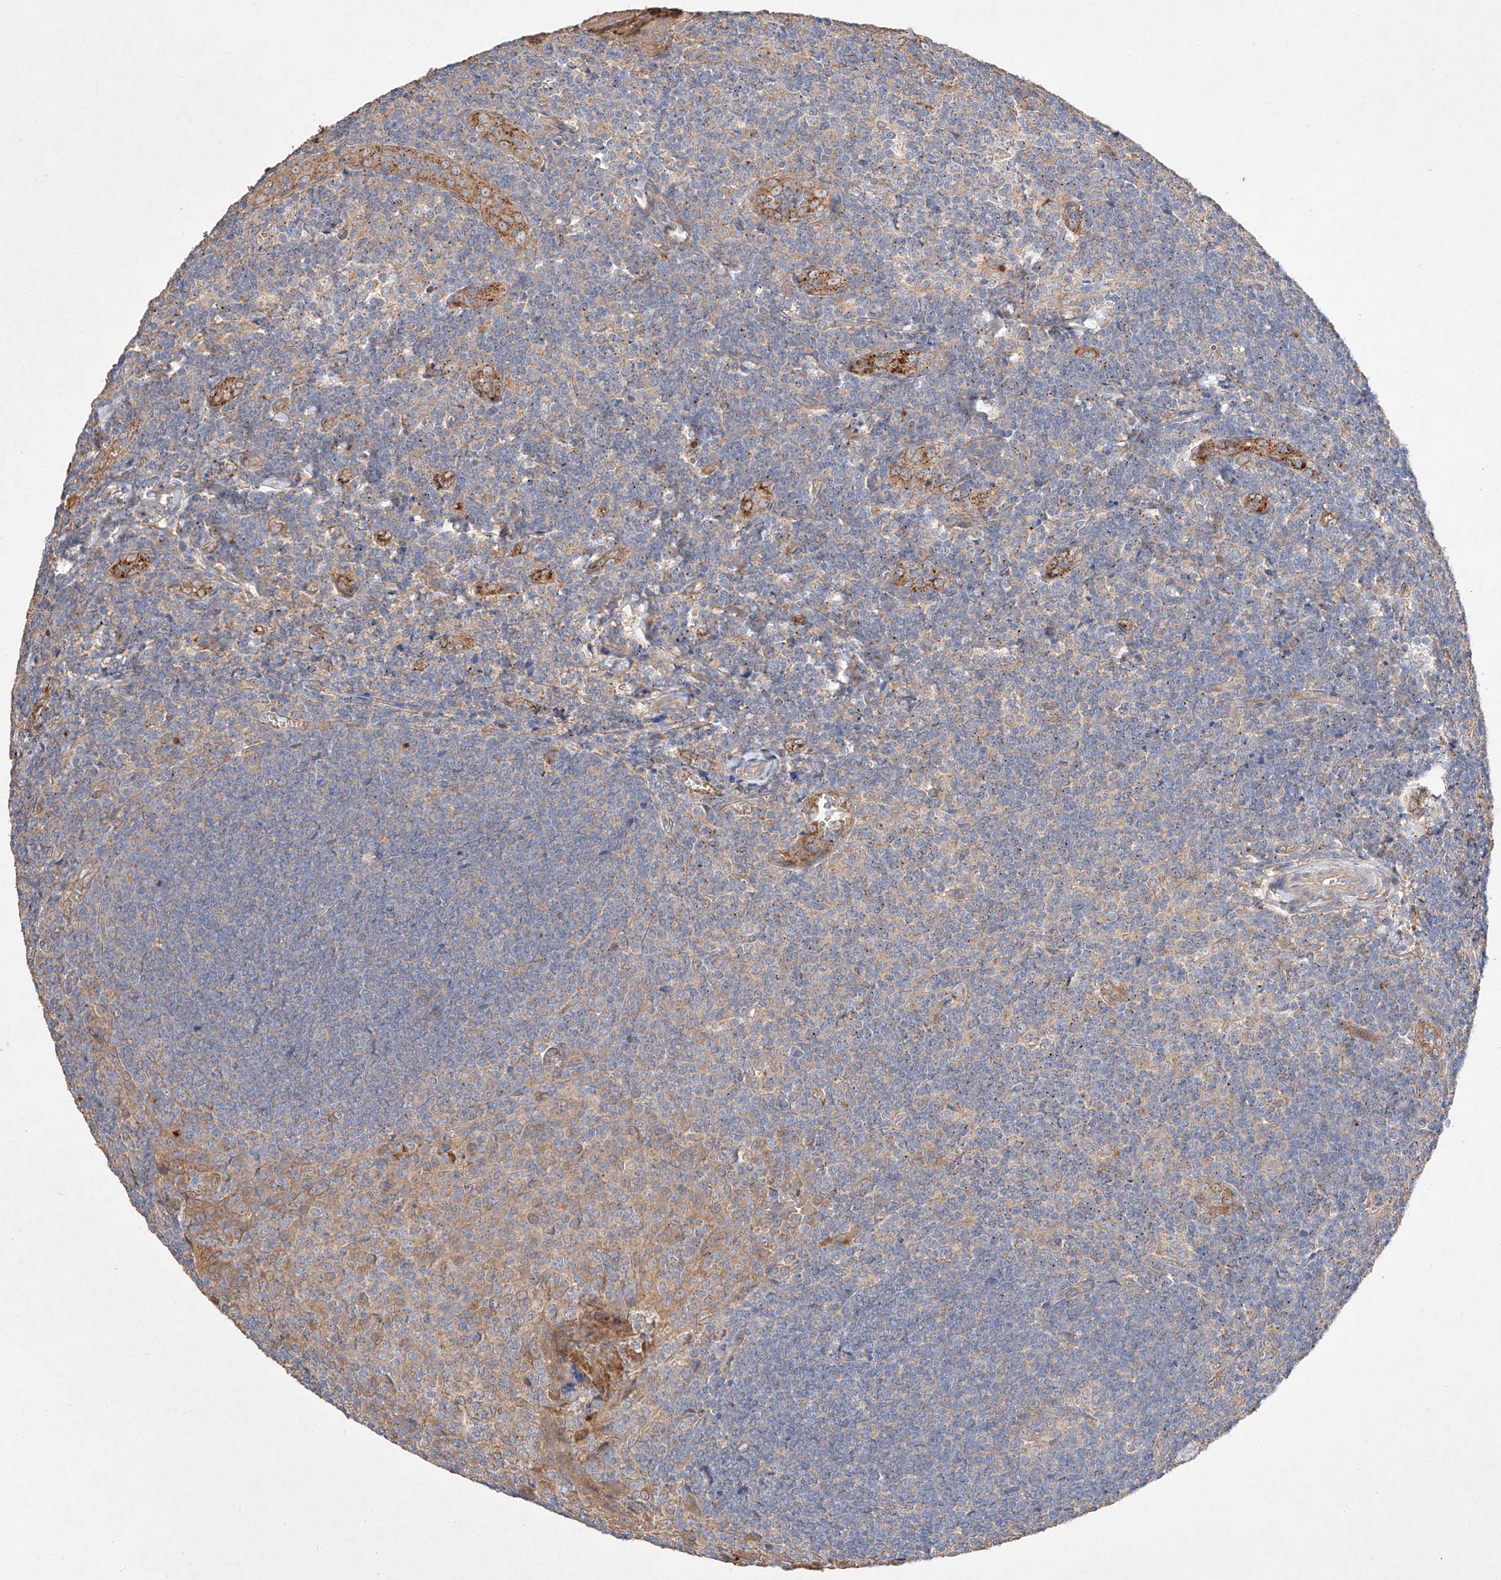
{"staining": {"intensity": "moderate", "quantity": "<25%", "location": "cytoplasmic/membranous"}, "tissue": "tonsil", "cell_type": "Germinal center cells", "image_type": "normal", "snomed": [{"axis": "morphology", "description": "Normal tissue, NOS"}, {"axis": "topography", "description": "Tonsil"}], "caption": "High-magnification brightfield microscopy of unremarkable tonsil stained with DAB (brown) and counterstained with hematoxylin (blue). germinal center cells exhibit moderate cytoplasmic/membranous positivity is seen in approximately<25% of cells.", "gene": "C6orf62", "patient": {"sex": "male", "age": 27}}